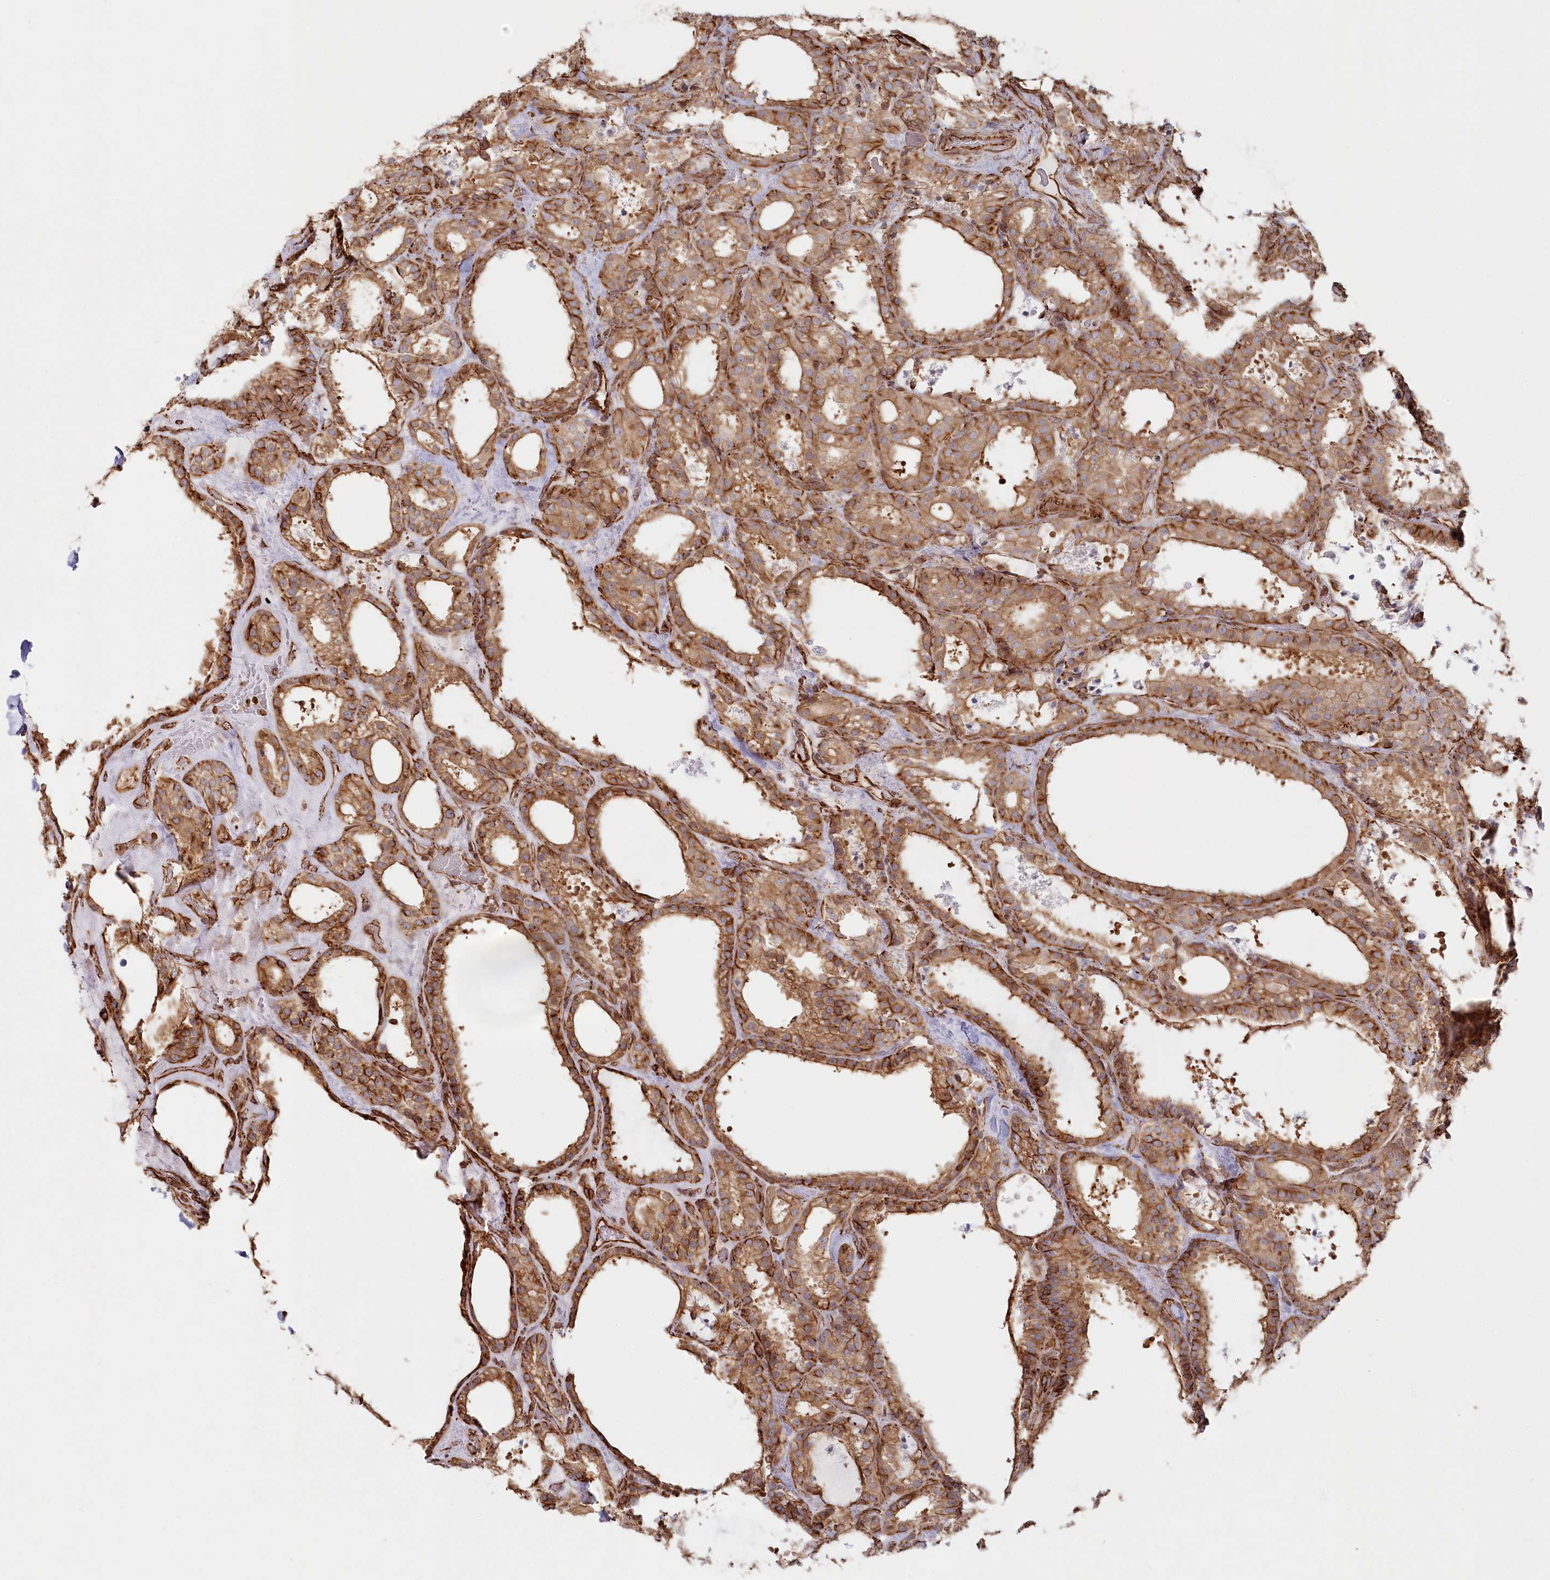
{"staining": {"intensity": "strong", "quantity": ">75%", "location": "cytoplasmic/membranous"}, "tissue": "thyroid cancer", "cell_type": "Tumor cells", "image_type": "cancer", "snomed": [{"axis": "morphology", "description": "Papillary adenocarcinoma, NOS"}, {"axis": "topography", "description": "Thyroid gland"}], "caption": "Protein expression analysis of papillary adenocarcinoma (thyroid) reveals strong cytoplasmic/membranous expression in approximately >75% of tumor cells. (Brightfield microscopy of DAB IHC at high magnification).", "gene": "TTC1", "patient": {"sex": "male", "age": 77}}